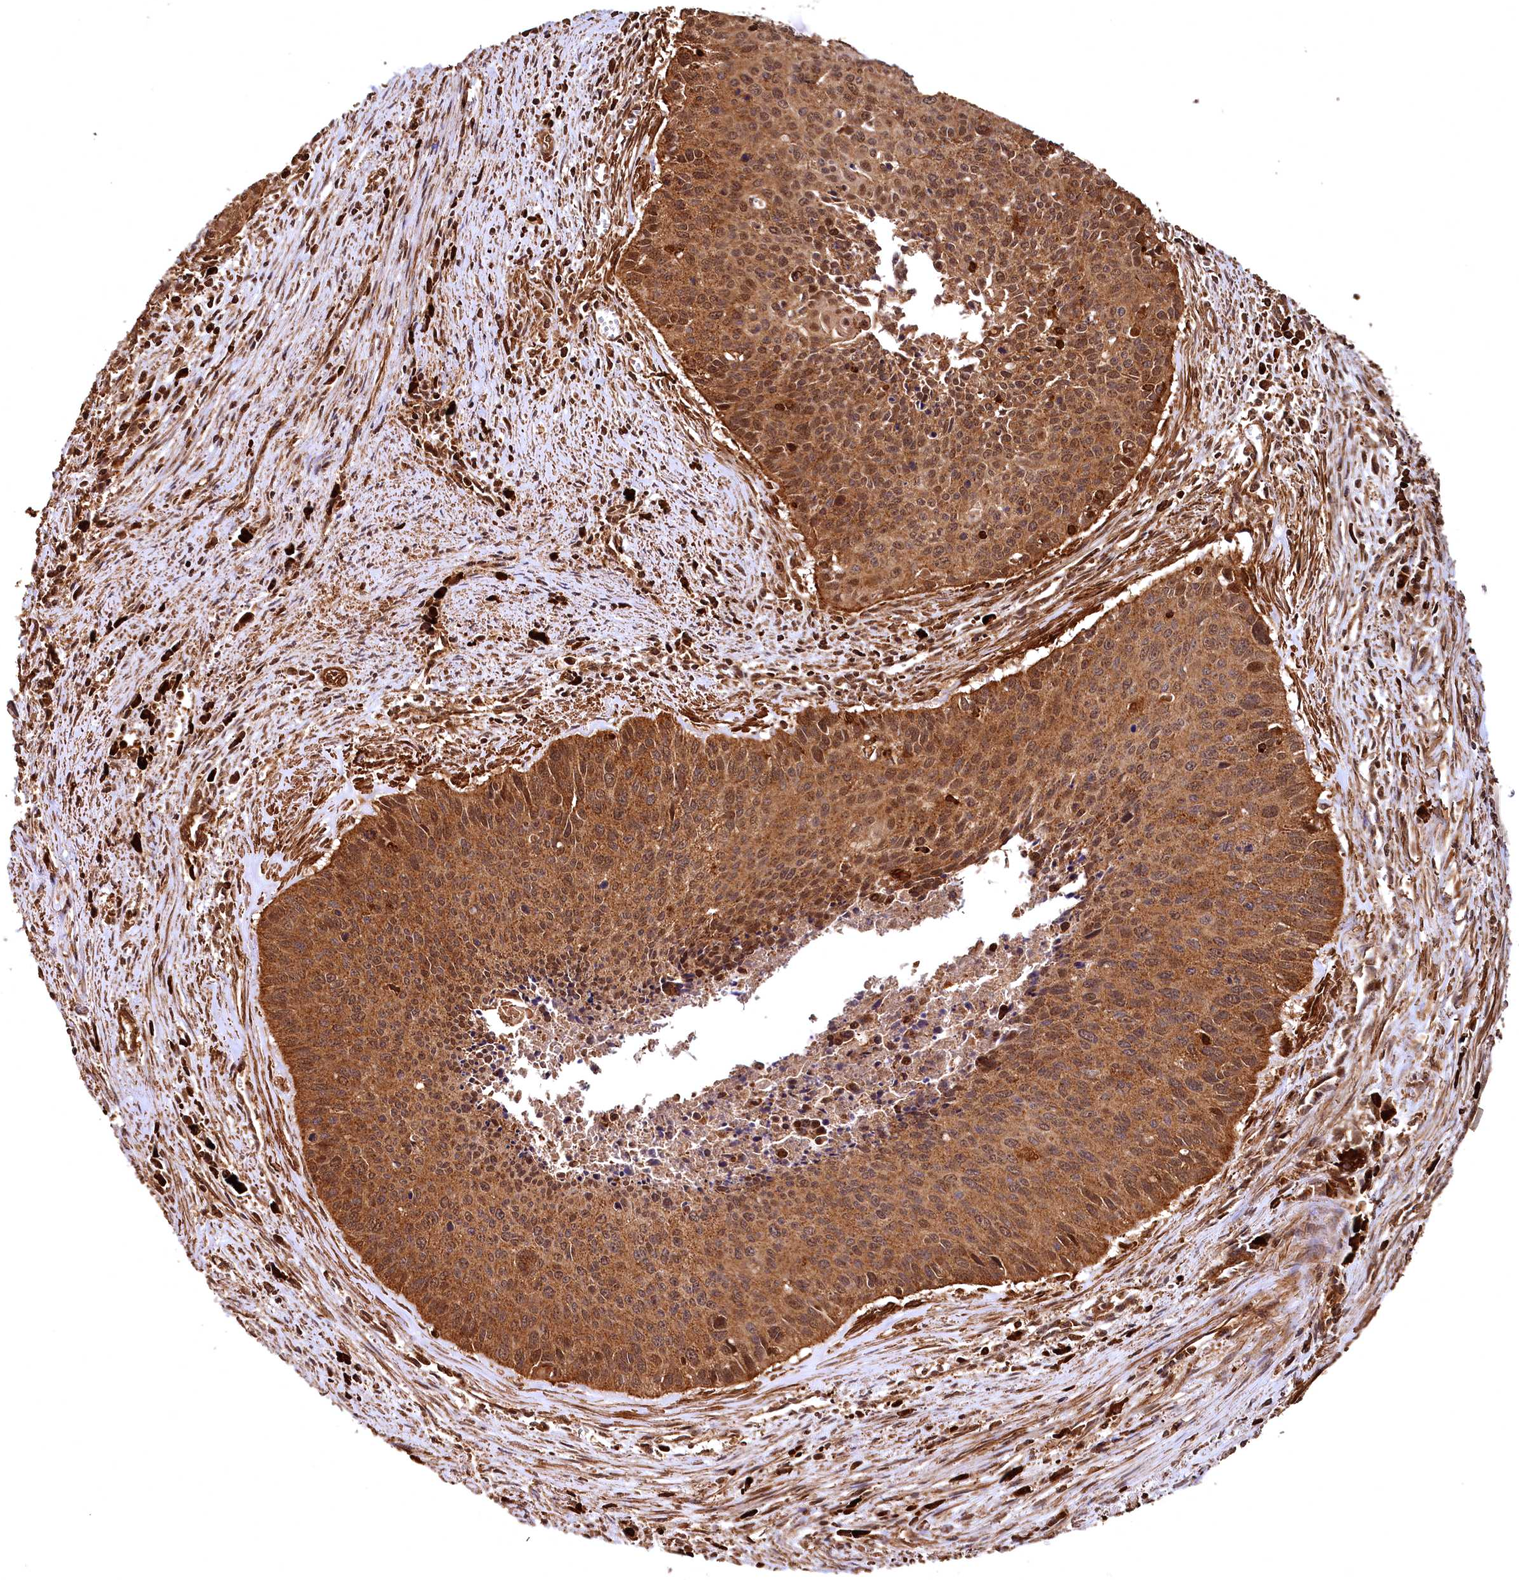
{"staining": {"intensity": "moderate", "quantity": ">75%", "location": "cytoplasmic/membranous,nuclear"}, "tissue": "cervical cancer", "cell_type": "Tumor cells", "image_type": "cancer", "snomed": [{"axis": "morphology", "description": "Squamous cell carcinoma, NOS"}, {"axis": "topography", "description": "Cervix"}], "caption": "The immunohistochemical stain labels moderate cytoplasmic/membranous and nuclear staining in tumor cells of squamous cell carcinoma (cervical) tissue.", "gene": "STUB1", "patient": {"sex": "female", "age": 55}}